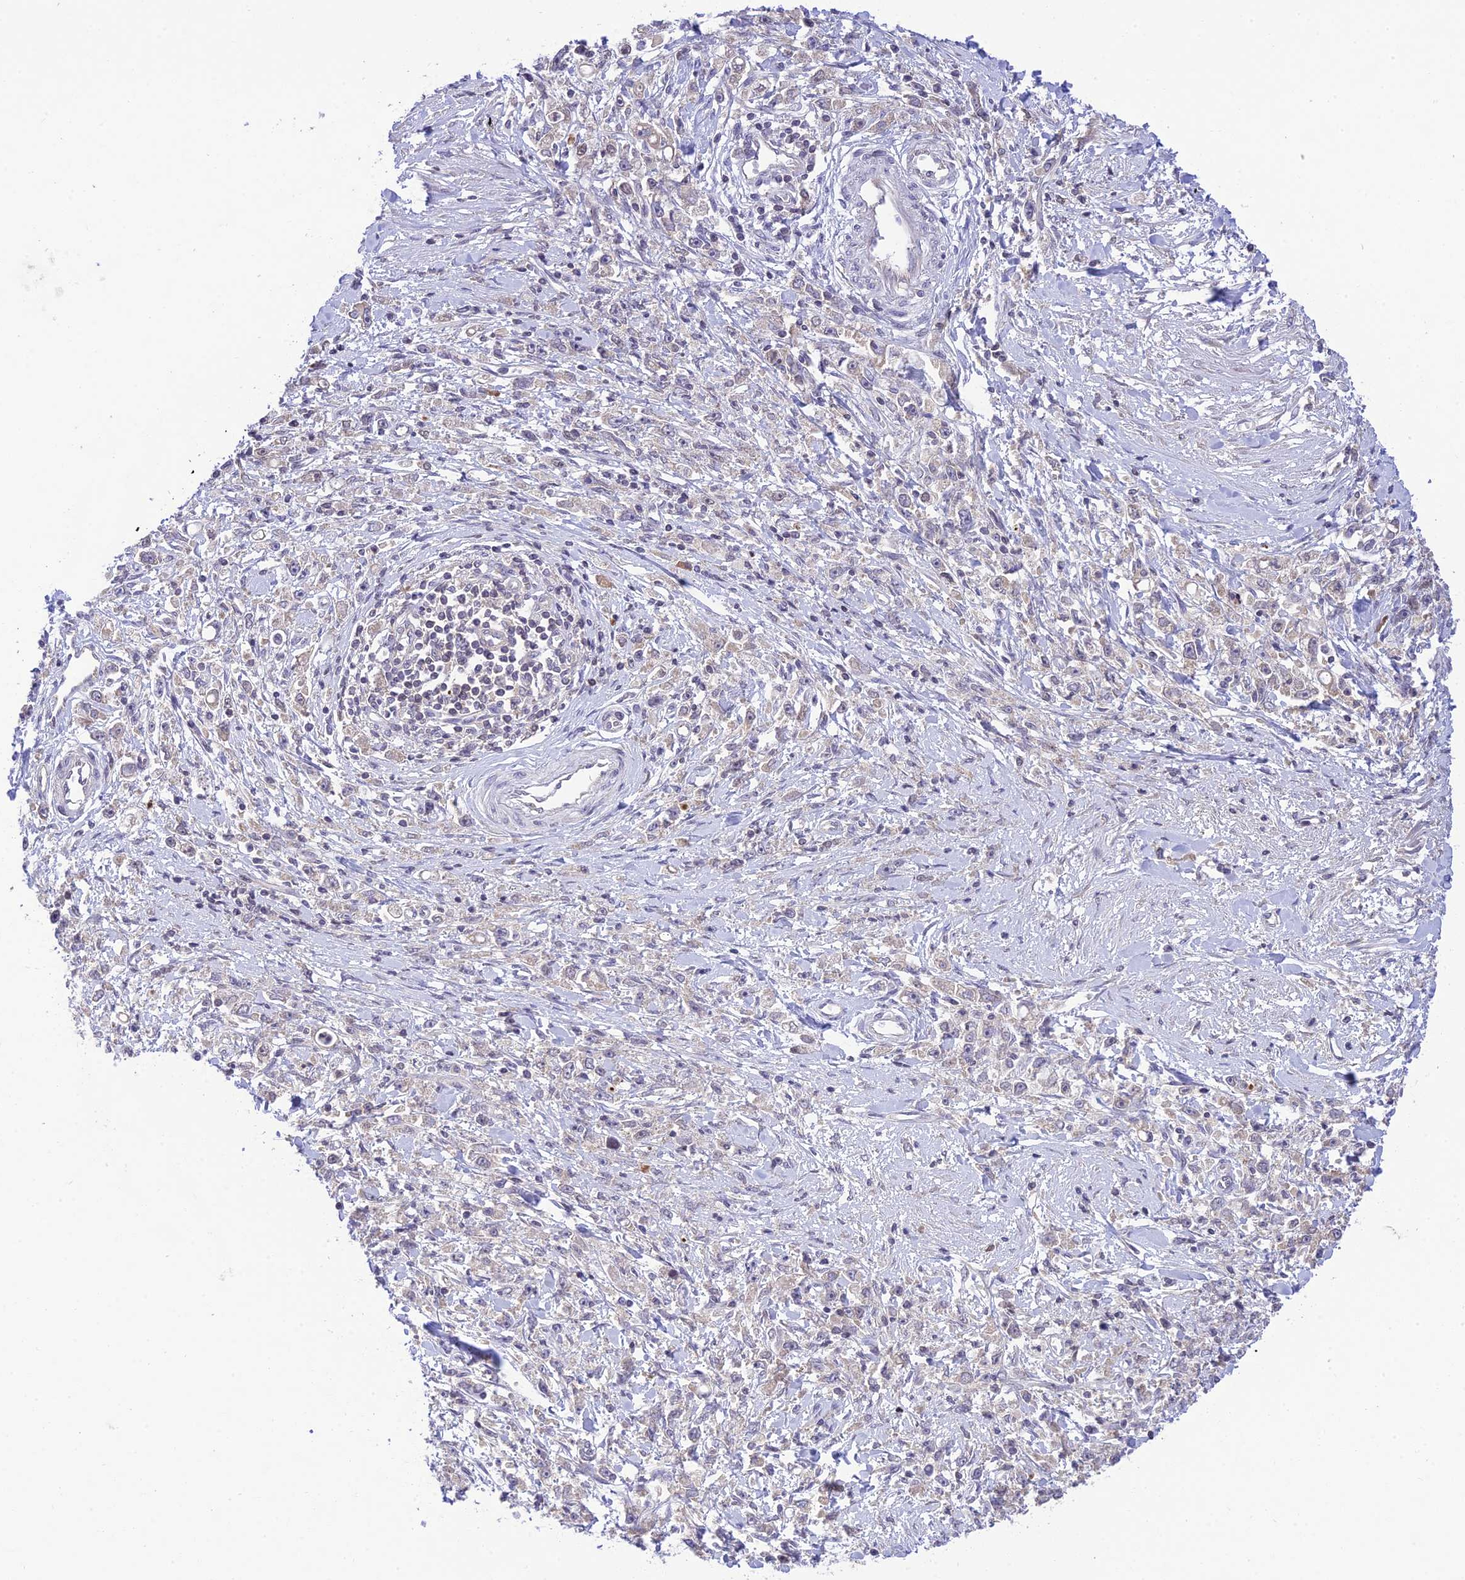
{"staining": {"intensity": "negative", "quantity": "none", "location": "none"}, "tissue": "stomach cancer", "cell_type": "Tumor cells", "image_type": "cancer", "snomed": [{"axis": "morphology", "description": "Adenocarcinoma, NOS"}, {"axis": "topography", "description": "Stomach"}], "caption": "This is an immunohistochemistry histopathology image of human adenocarcinoma (stomach). There is no staining in tumor cells.", "gene": "TEKT1", "patient": {"sex": "female", "age": 59}}